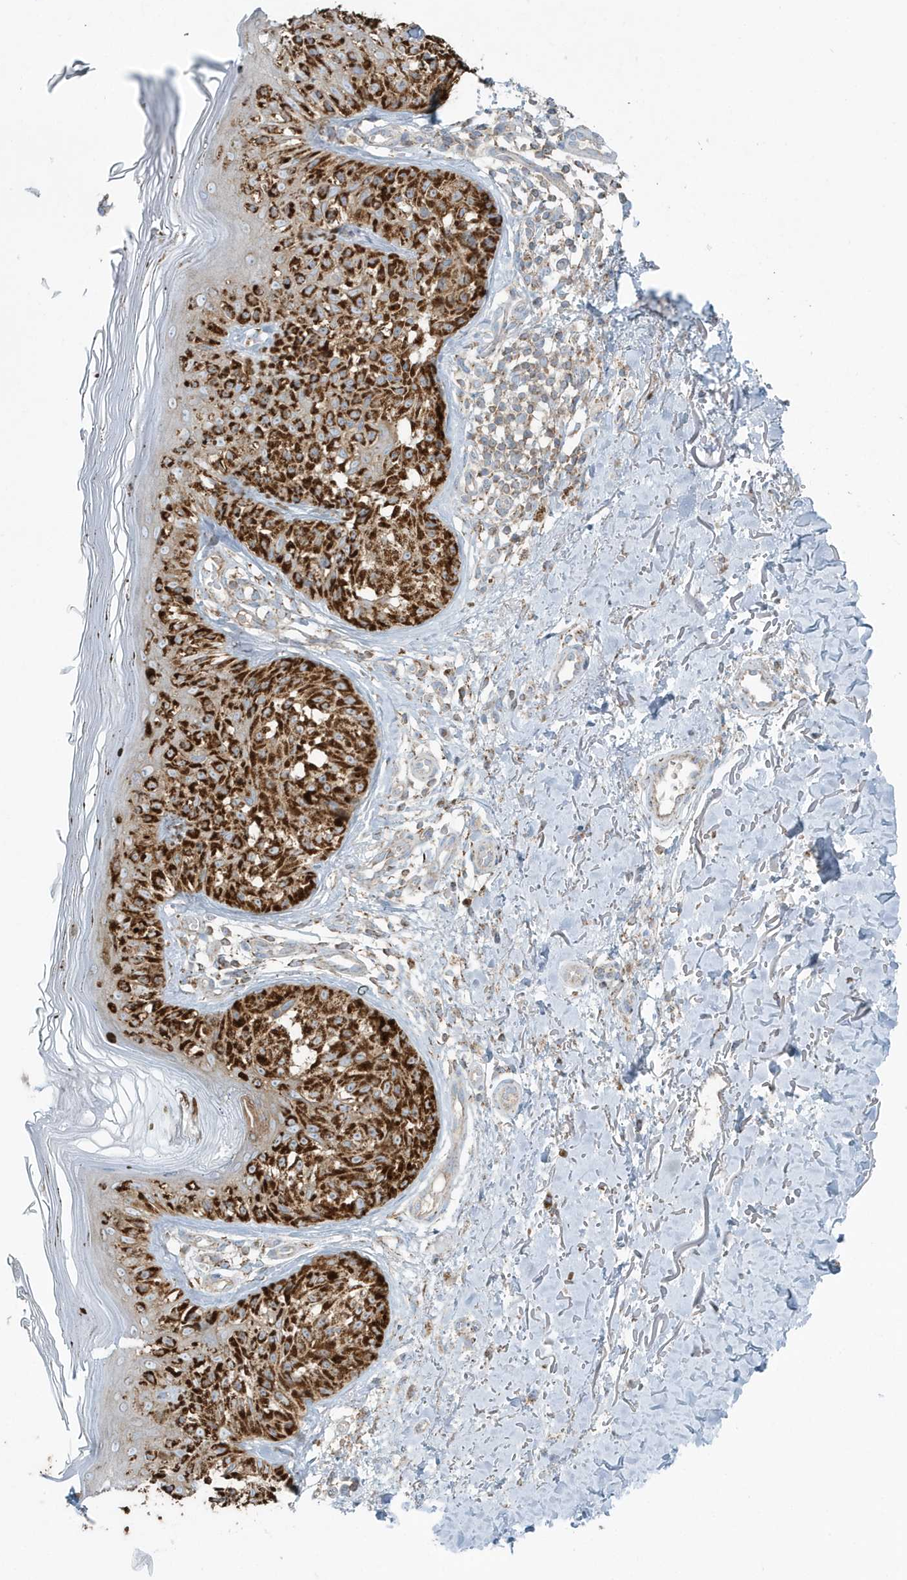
{"staining": {"intensity": "strong", "quantity": ">75%", "location": "cytoplasmic/membranous"}, "tissue": "melanoma", "cell_type": "Tumor cells", "image_type": "cancer", "snomed": [{"axis": "morphology", "description": "Malignant melanoma, NOS"}, {"axis": "topography", "description": "Skin"}], "caption": "Immunohistochemical staining of malignant melanoma demonstrates high levels of strong cytoplasmic/membranous protein expression in about >75% of tumor cells. Nuclei are stained in blue.", "gene": "RAB11FIP3", "patient": {"sex": "female", "age": 50}}